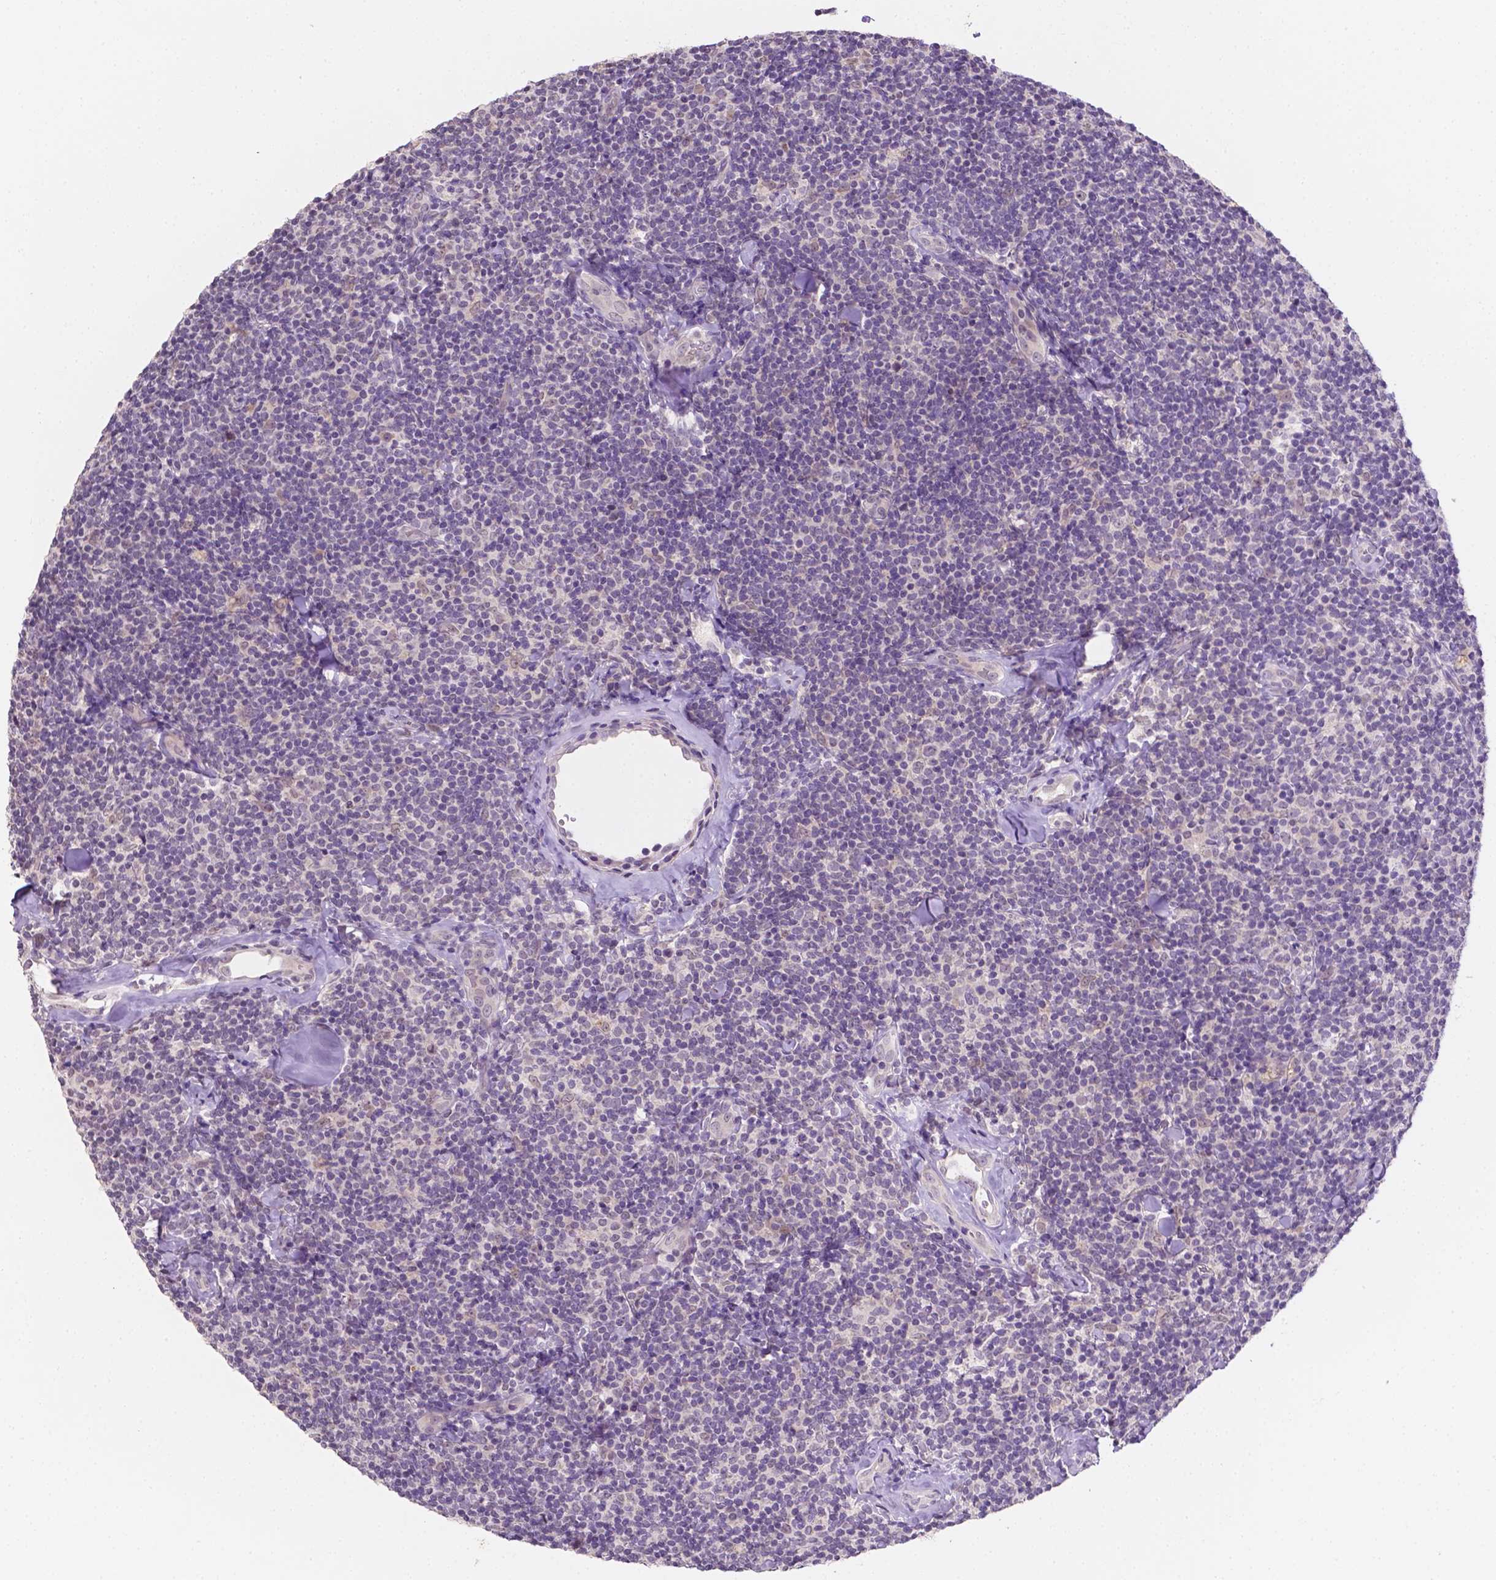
{"staining": {"intensity": "negative", "quantity": "none", "location": "none"}, "tissue": "lymphoma", "cell_type": "Tumor cells", "image_type": "cancer", "snomed": [{"axis": "morphology", "description": "Malignant lymphoma, non-Hodgkin's type, Low grade"}, {"axis": "topography", "description": "Lymph node"}], "caption": "IHC image of human lymphoma stained for a protein (brown), which demonstrates no positivity in tumor cells.", "gene": "SHLD3", "patient": {"sex": "female", "age": 56}}